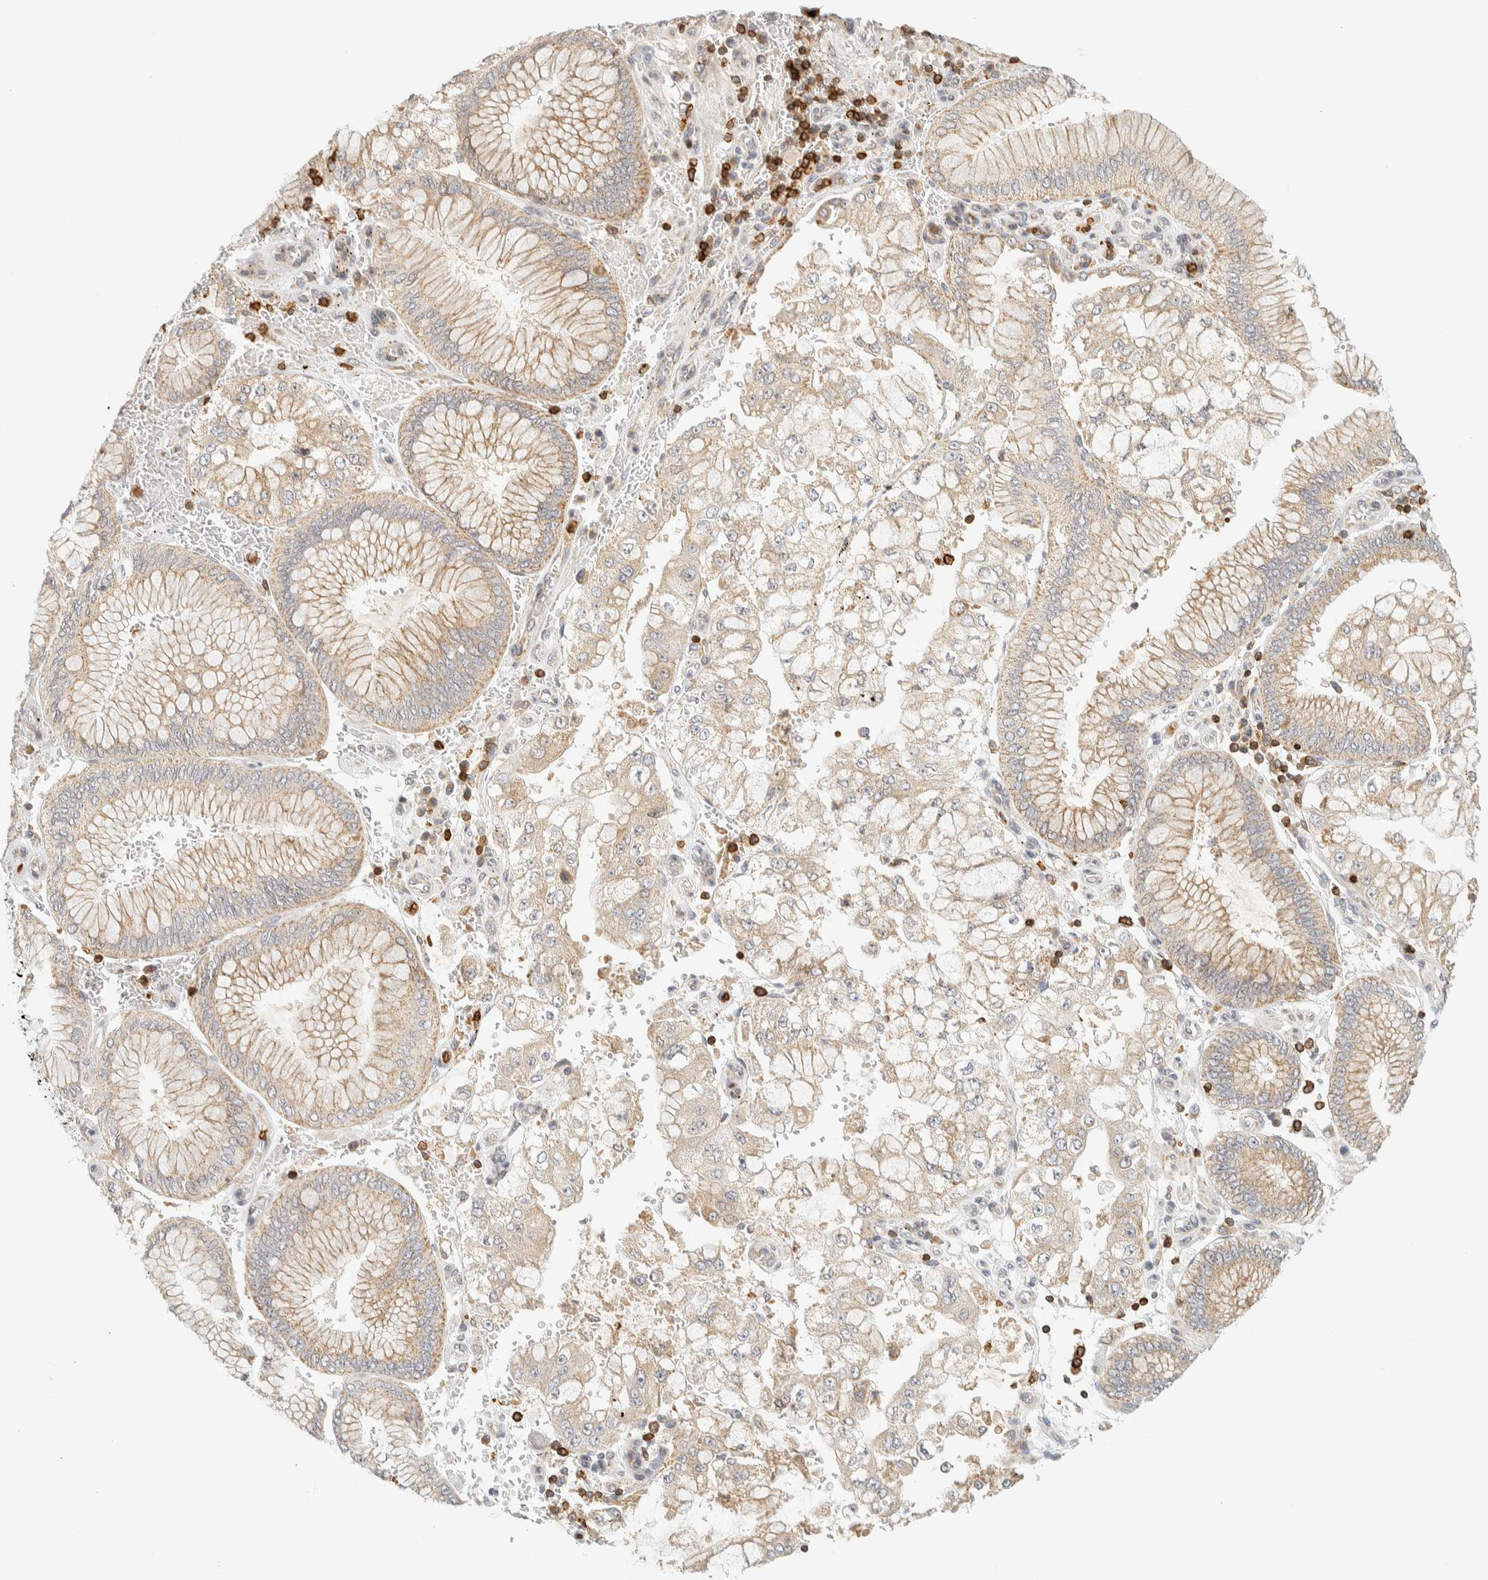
{"staining": {"intensity": "weak", "quantity": ">75%", "location": "cytoplasmic/membranous"}, "tissue": "stomach cancer", "cell_type": "Tumor cells", "image_type": "cancer", "snomed": [{"axis": "morphology", "description": "Adenocarcinoma, NOS"}, {"axis": "topography", "description": "Stomach"}], "caption": "Tumor cells show weak cytoplasmic/membranous staining in approximately >75% of cells in adenocarcinoma (stomach).", "gene": "RUNDC1", "patient": {"sex": "male", "age": 76}}